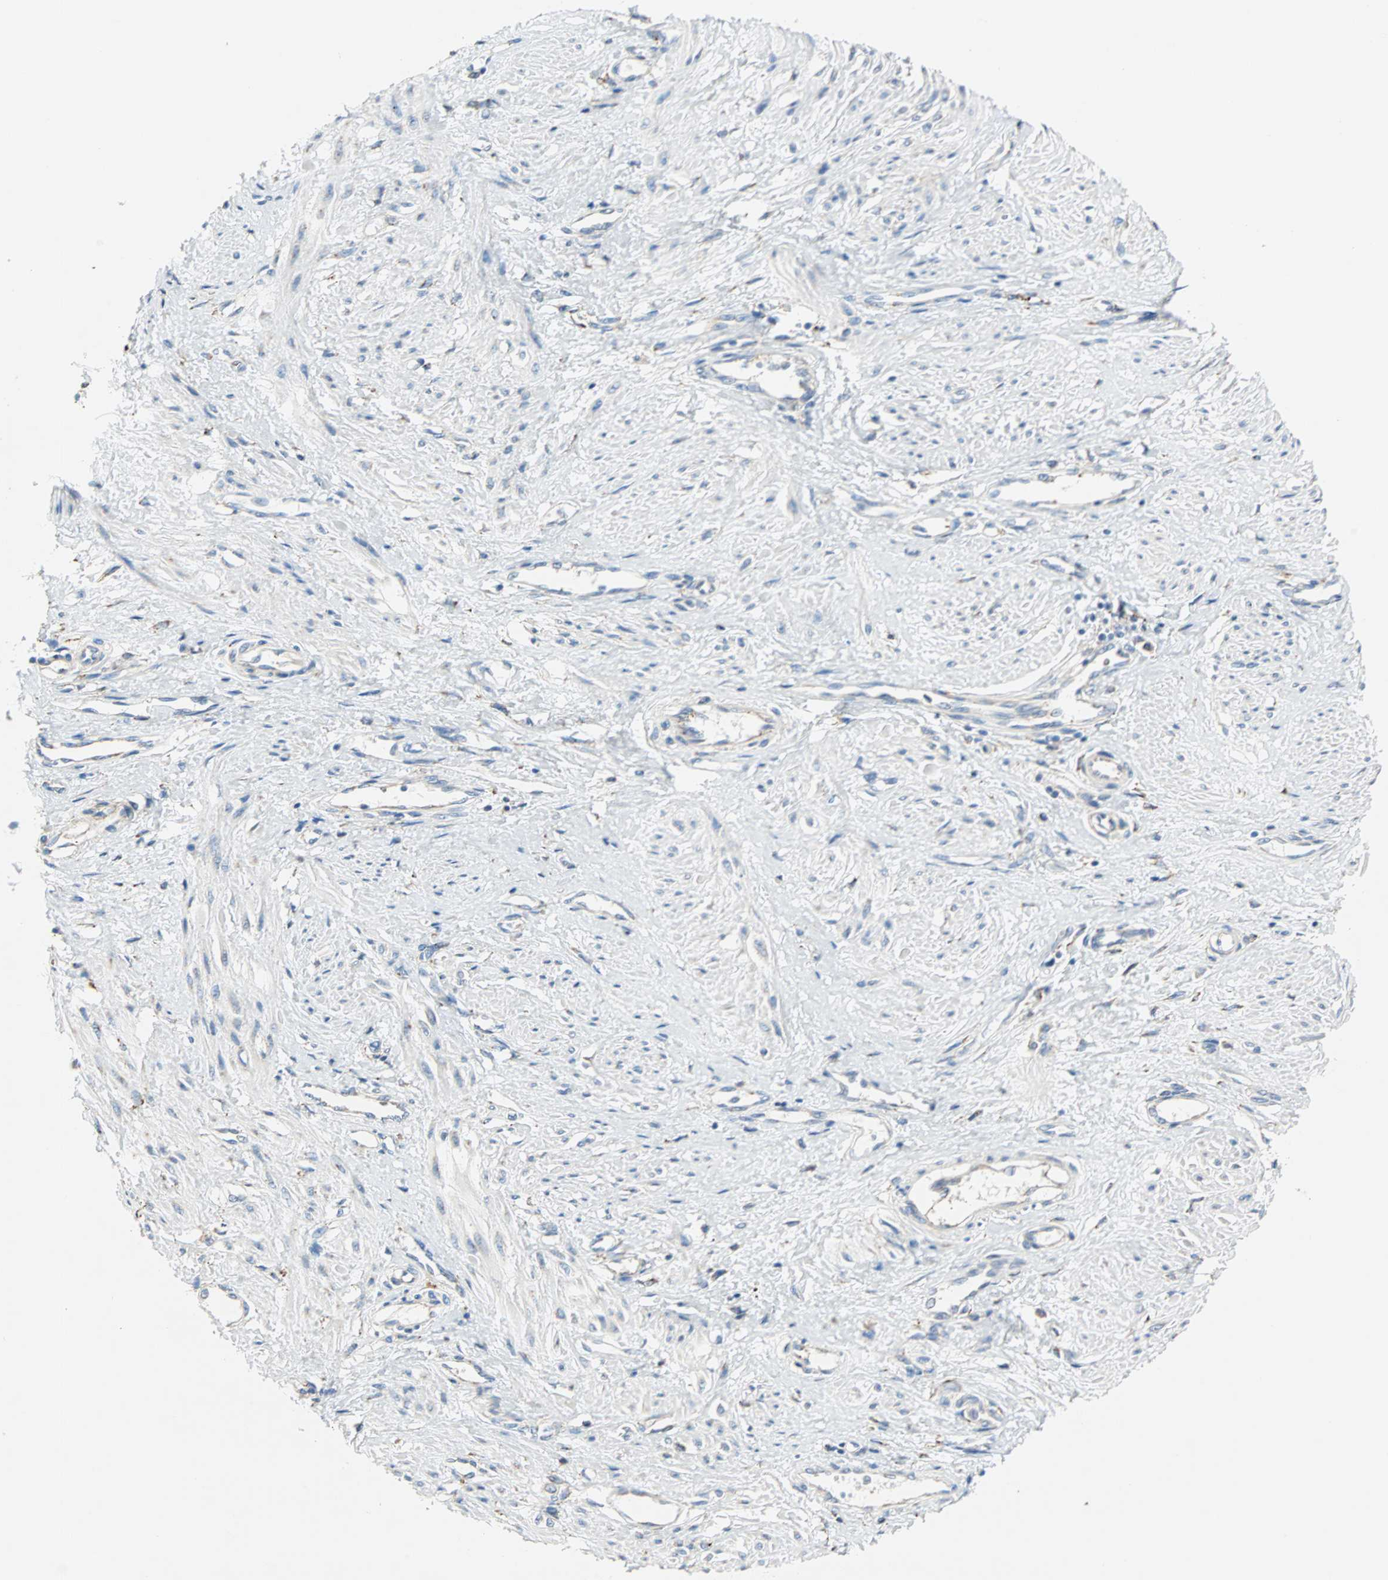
{"staining": {"intensity": "negative", "quantity": "none", "location": "none"}, "tissue": "smooth muscle", "cell_type": "Smooth muscle cells", "image_type": "normal", "snomed": [{"axis": "morphology", "description": "Normal tissue, NOS"}, {"axis": "topography", "description": "Smooth muscle"}, {"axis": "topography", "description": "Uterus"}], "caption": "Immunohistochemistry (IHC) micrograph of benign smooth muscle: smooth muscle stained with DAB exhibits no significant protein staining in smooth muscle cells.", "gene": "PLCXD1", "patient": {"sex": "female", "age": 39}}